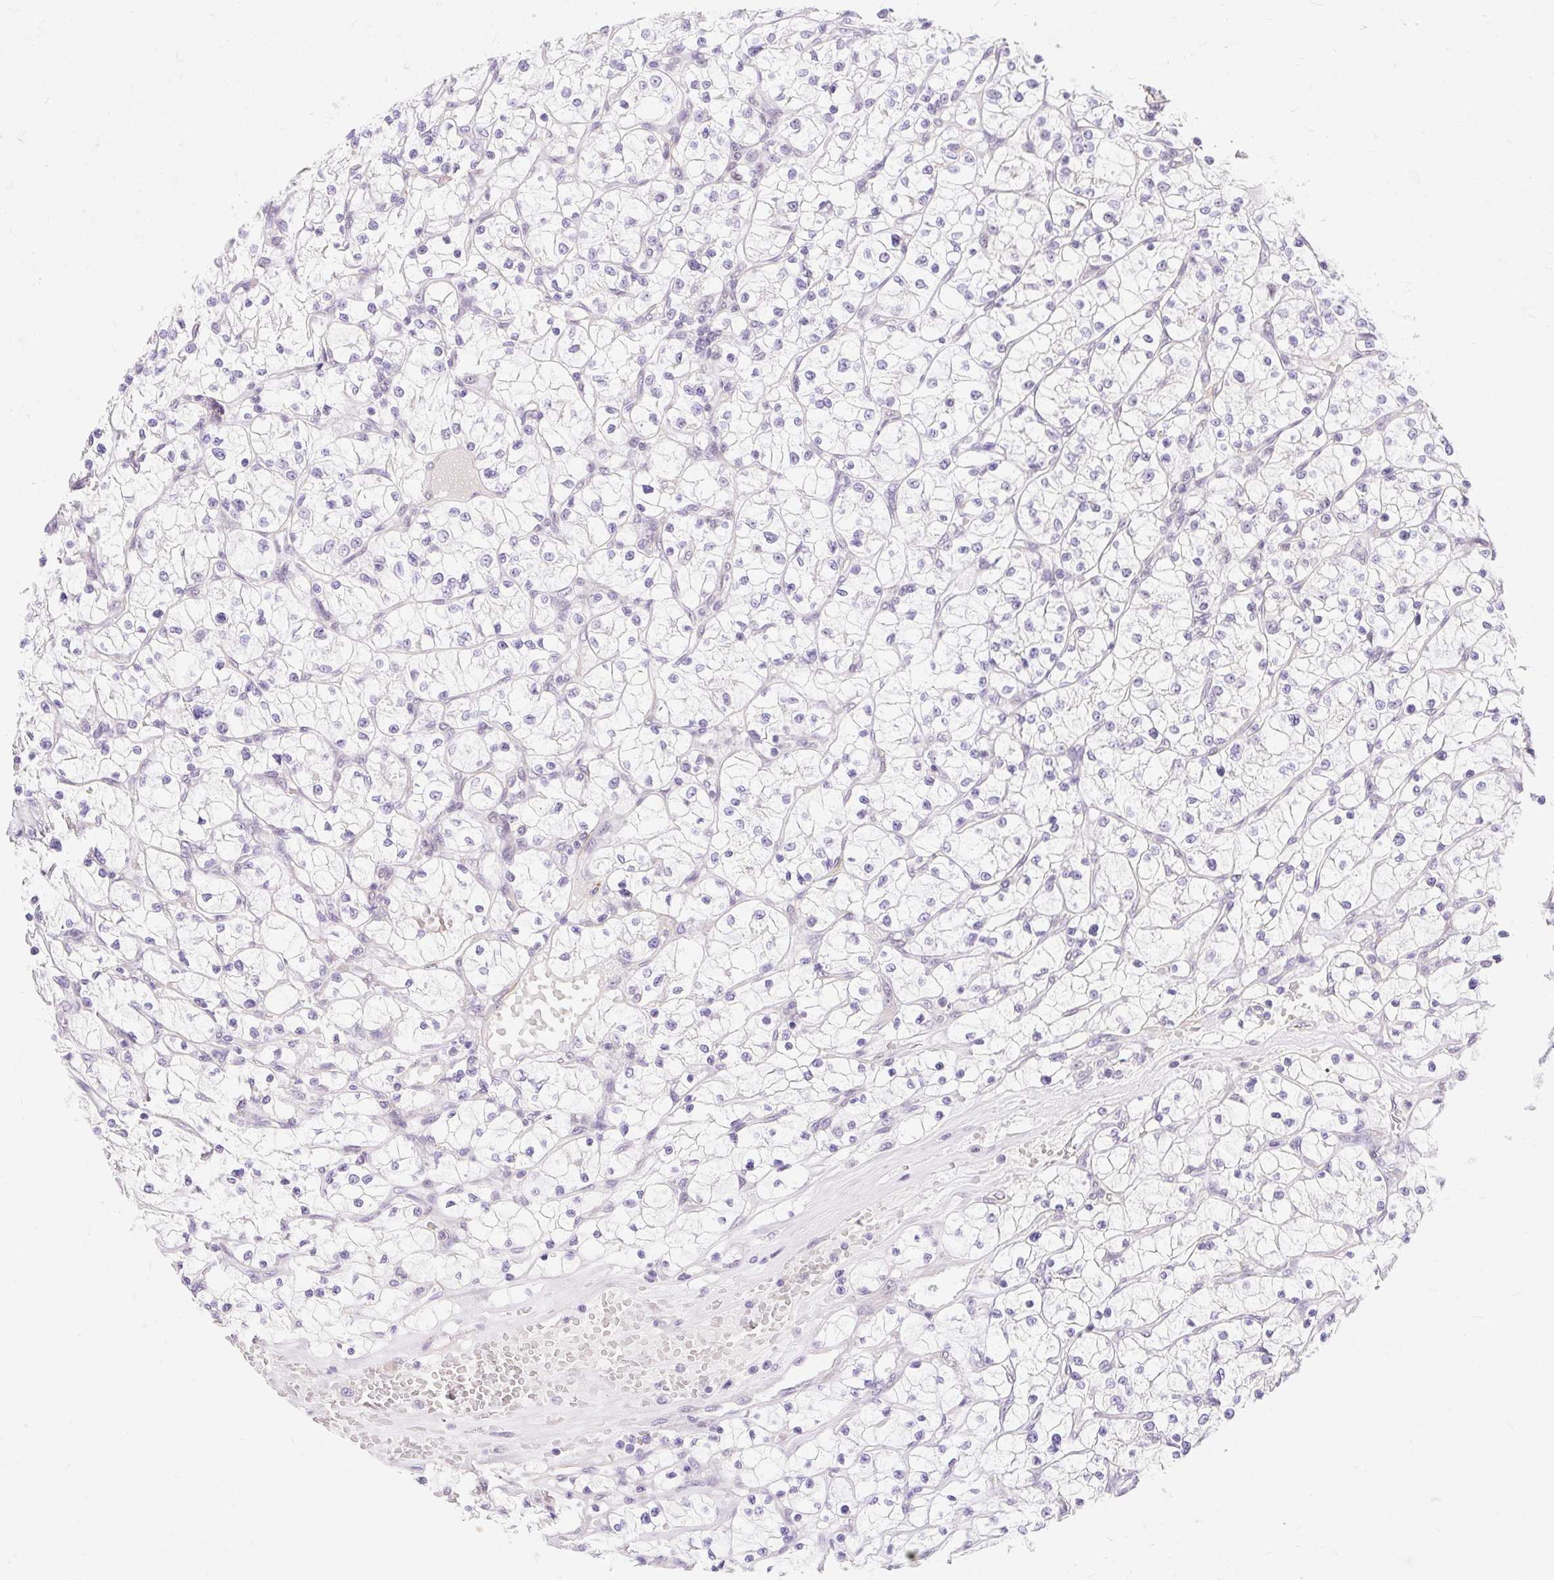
{"staining": {"intensity": "negative", "quantity": "none", "location": "none"}, "tissue": "renal cancer", "cell_type": "Tumor cells", "image_type": "cancer", "snomed": [{"axis": "morphology", "description": "Adenocarcinoma, NOS"}, {"axis": "topography", "description": "Kidney"}], "caption": "High magnification brightfield microscopy of renal adenocarcinoma stained with DAB (3,3'-diaminobenzidine) (brown) and counterstained with hematoxylin (blue): tumor cells show no significant expression.", "gene": "OBP2A", "patient": {"sex": "female", "age": 64}}